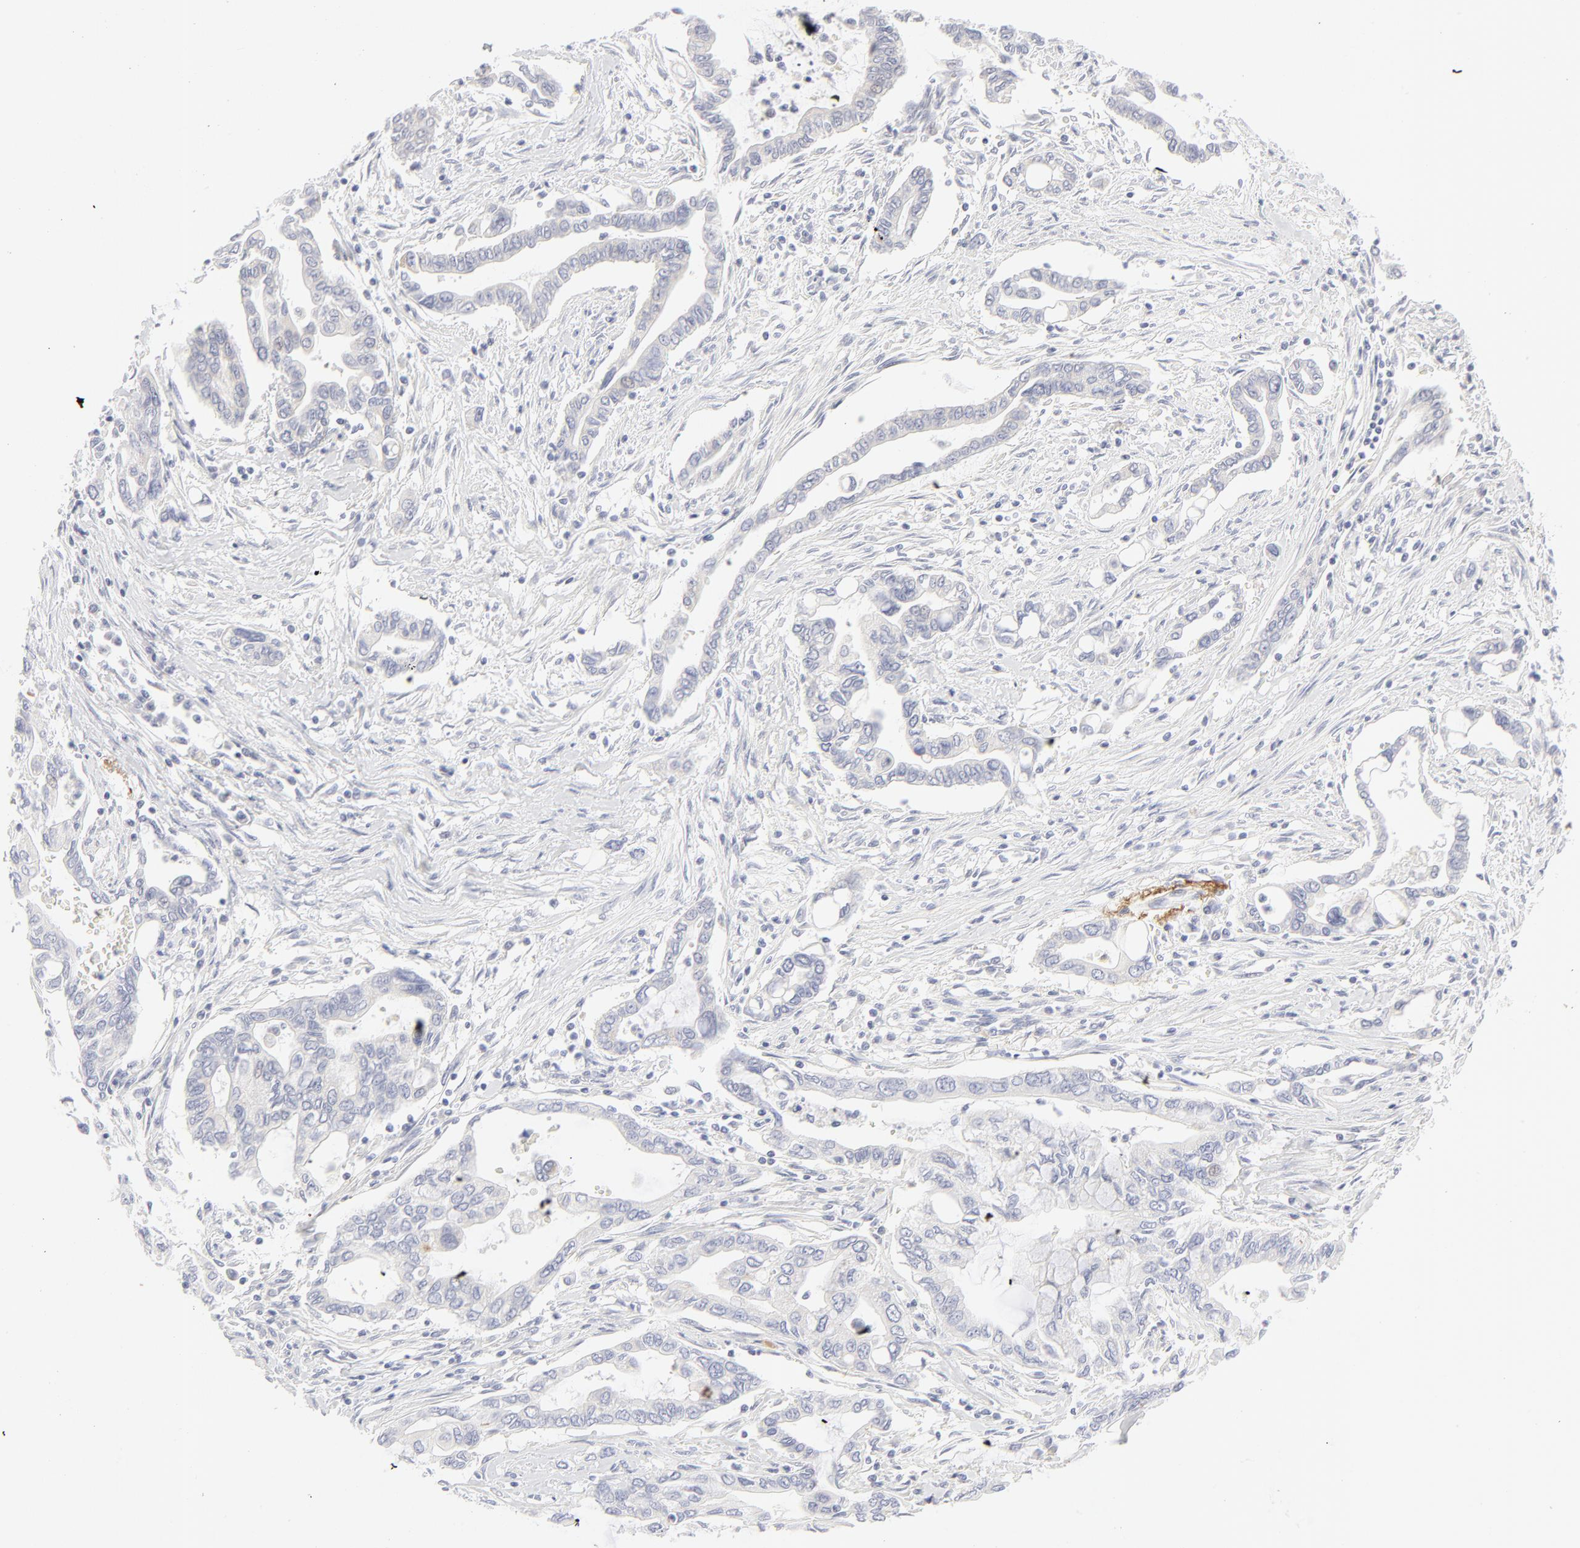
{"staining": {"intensity": "negative", "quantity": "none", "location": "none"}, "tissue": "pancreatic cancer", "cell_type": "Tumor cells", "image_type": "cancer", "snomed": [{"axis": "morphology", "description": "Adenocarcinoma, NOS"}, {"axis": "topography", "description": "Pancreas"}], "caption": "Tumor cells are negative for protein expression in human pancreatic cancer (adenocarcinoma). (DAB (3,3'-diaminobenzidine) immunohistochemistry with hematoxylin counter stain).", "gene": "NPNT", "patient": {"sex": "female", "age": 57}}